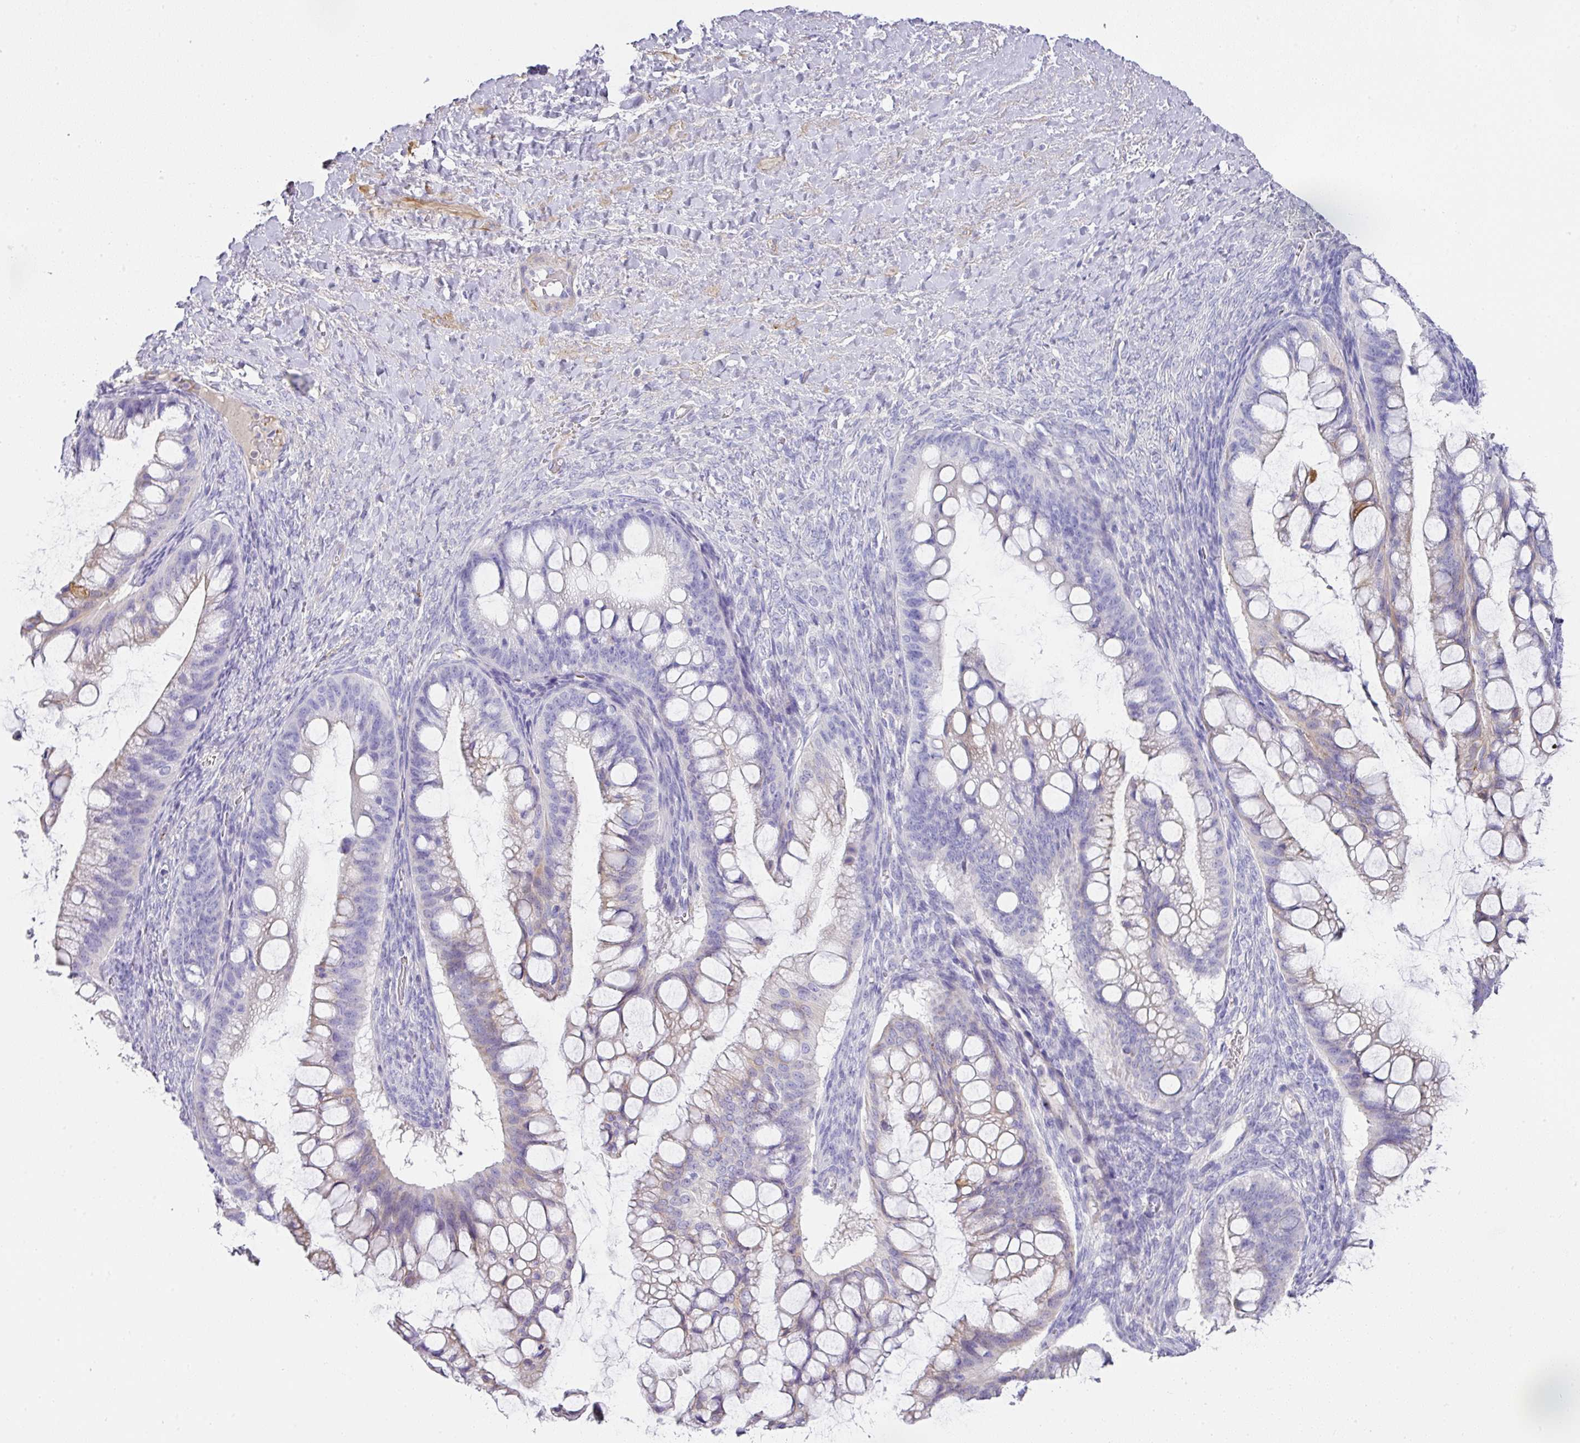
{"staining": {"intensity": "negative", "quantity": "none", "location": "none"}, "tissue": "ovarian cancer", "cell_type": "Tumor cells", "image_type": "cancer", "snomed": [{"axis": "morphology", "description": "Cystadenocarcinoma, mucinous, NOS"}, {"axis": "topography", "description": "Ovary"}], "caption": "Human mucinous cystadenocarcinoma (ovarian) stained for a protein using IHC exhibits no staining in tumor cells.", "gene": "TARM1", "patient": {"sex": "female", "age": 73}}